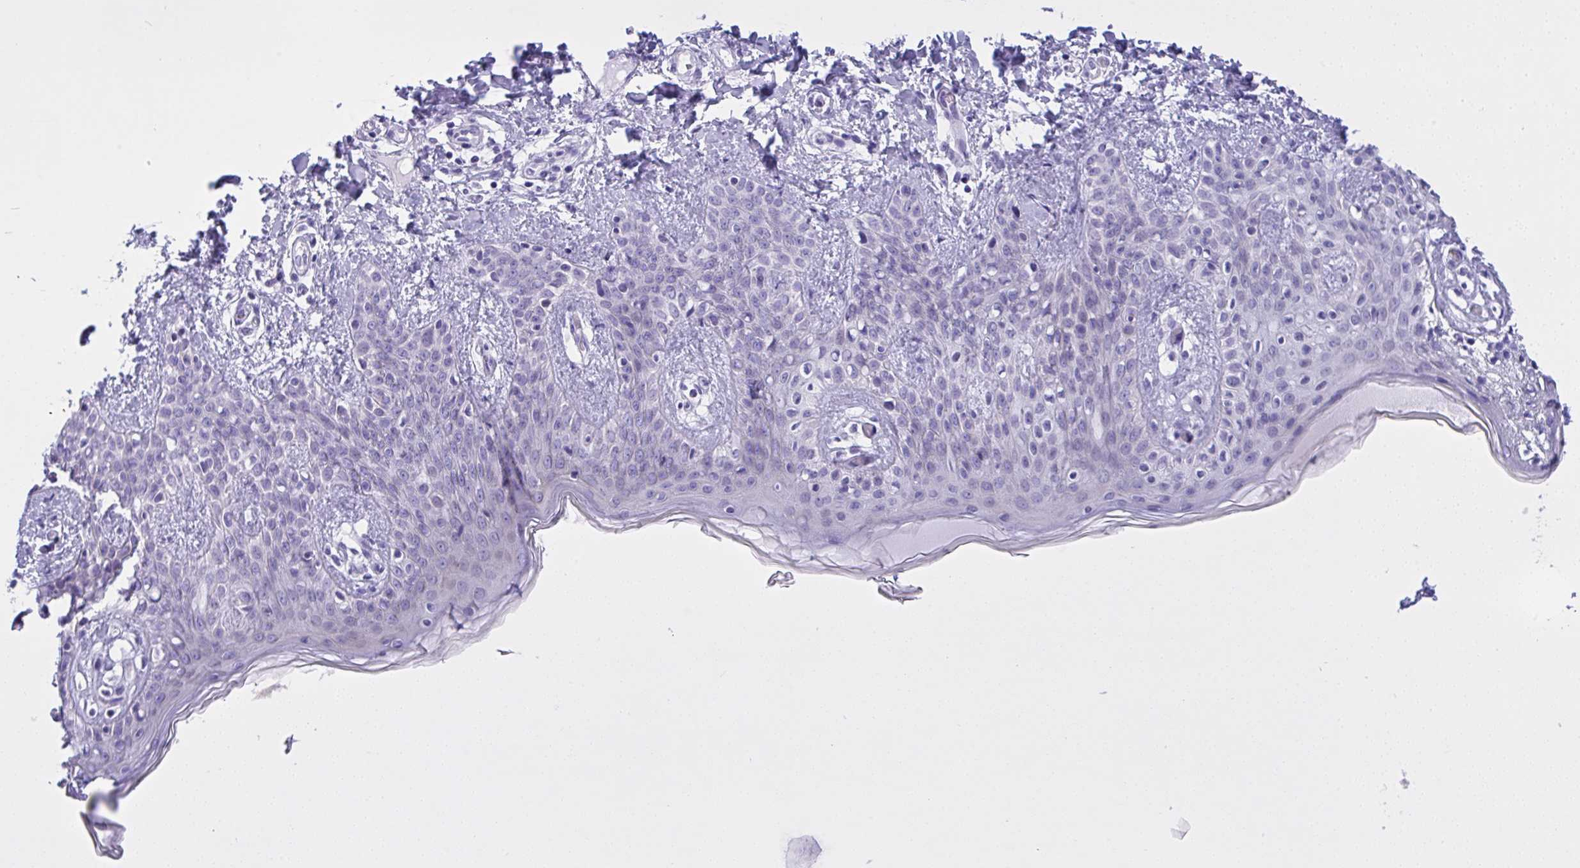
{"staining": {"intensity": "negative", "quantity": "none", "location": "none"}, "tissue": "skin", "cell_type": "Fibroblasts", "image_type": "normal", "snomed": [{"axis": "morphology", "description": "Normal tissue, NOS"}, {"axis": "topography", "description": "Skin"}], "caption": "Protein analysis of benign skin shows no significant staining in fibroblasts.", "gene": "YBX2", "patient": {"sex": "male", "age": 16}}